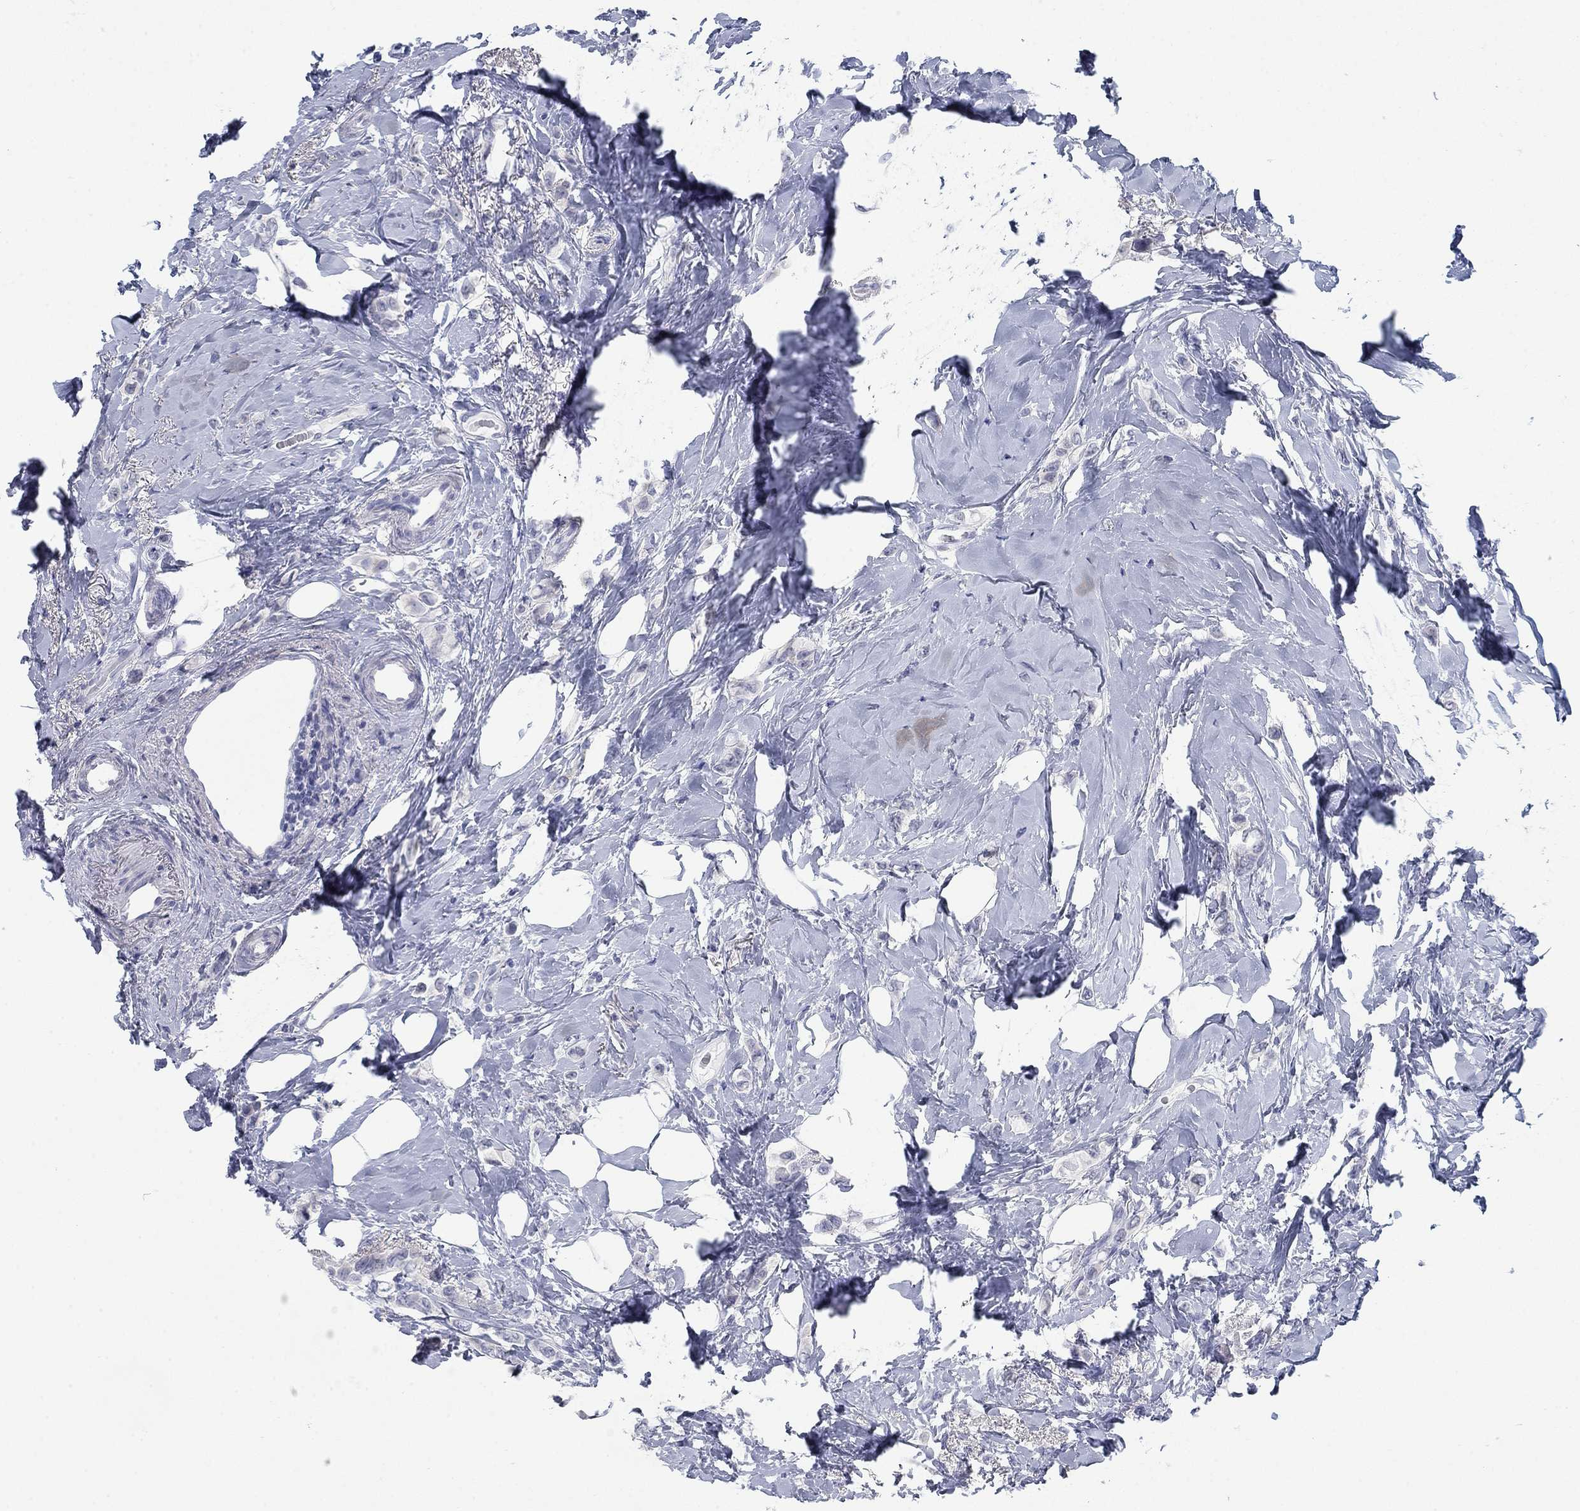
{"staining": {"intensity": "negative", "quantity": "none", "location": "none"}, "tissue": "breast cancer", "cell_type": "Tumor cells", "image_type": "cancer", "snomed": [{"axis": "morphology", "description": "Lobular carcinoma"}, {"axis": "topography", "description": "Breast"}], "caption": "Micrograph shows no significant protein positivity in tumor cells of breast lobular carcinoma. (DAB (3,3'-diaminobenzidine) immunohistochemistry (IHC), high magnification).", "gene": "DNAL1", "patient": {"sex": "female", "age": 66}}